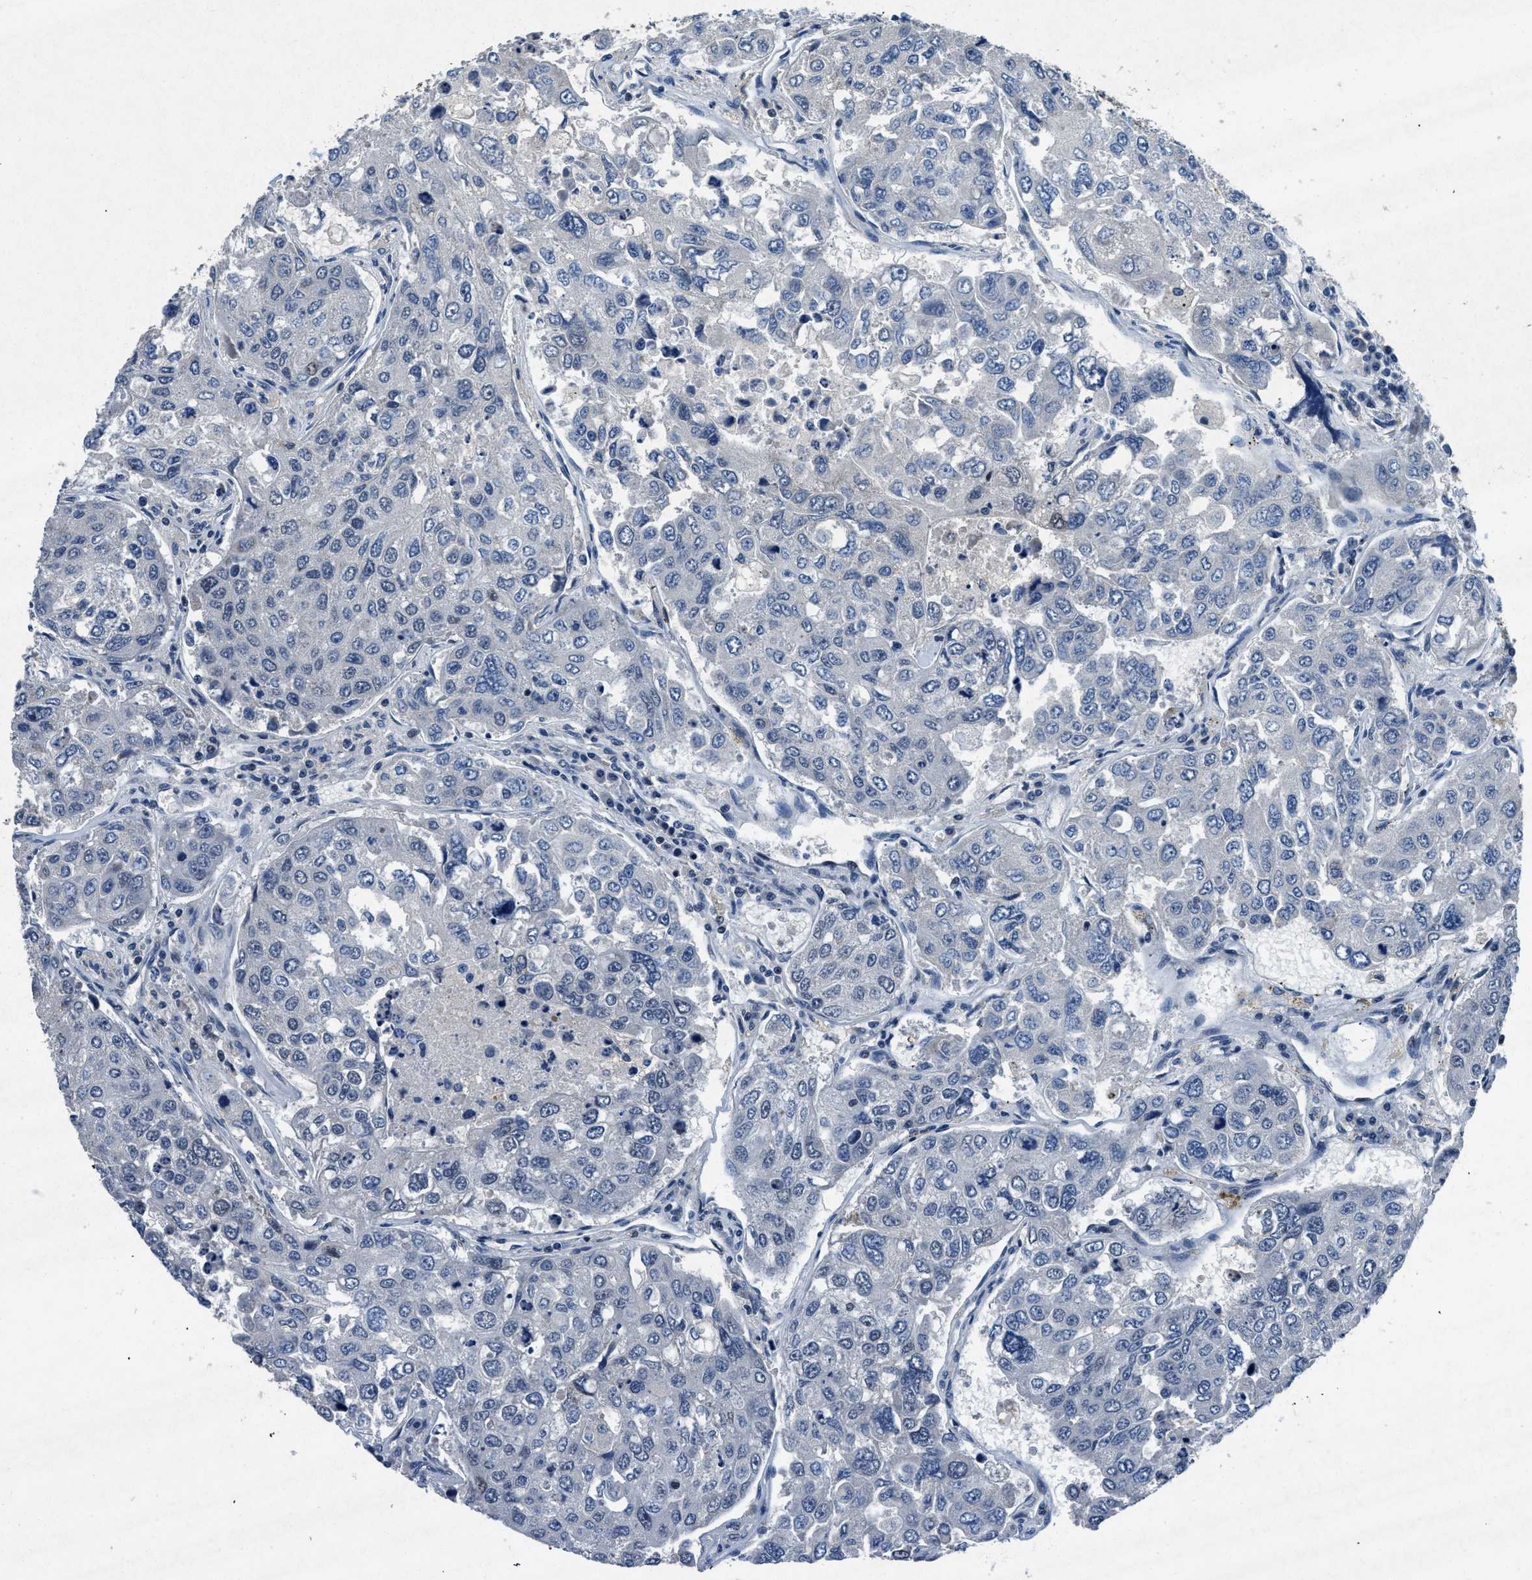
{"staining": {"intensity": "negative", "quantity": "none", "location": "none"}, "tissue": "urothelial cancer", "cell_type": "Tumor cells", "image_type": "cancer", "snomed": [{"axis": "morphology", "description": "Urothelial carcinoma, High grade"}, {"axis": "topography", "description": "Lymph node"}, {"axis": "topography", "description": "Urinary bladder"}], "caption": "A high-resolution histopathology image shows immunohistochemistry staining of urothelial carcinoma (high-grade), which shows no significant positivity in tumor cells. (DAB immunohistochemistry, high magnification).", "gene": "PHLDA1", "patient": {"sex": "male", "age": 51}}